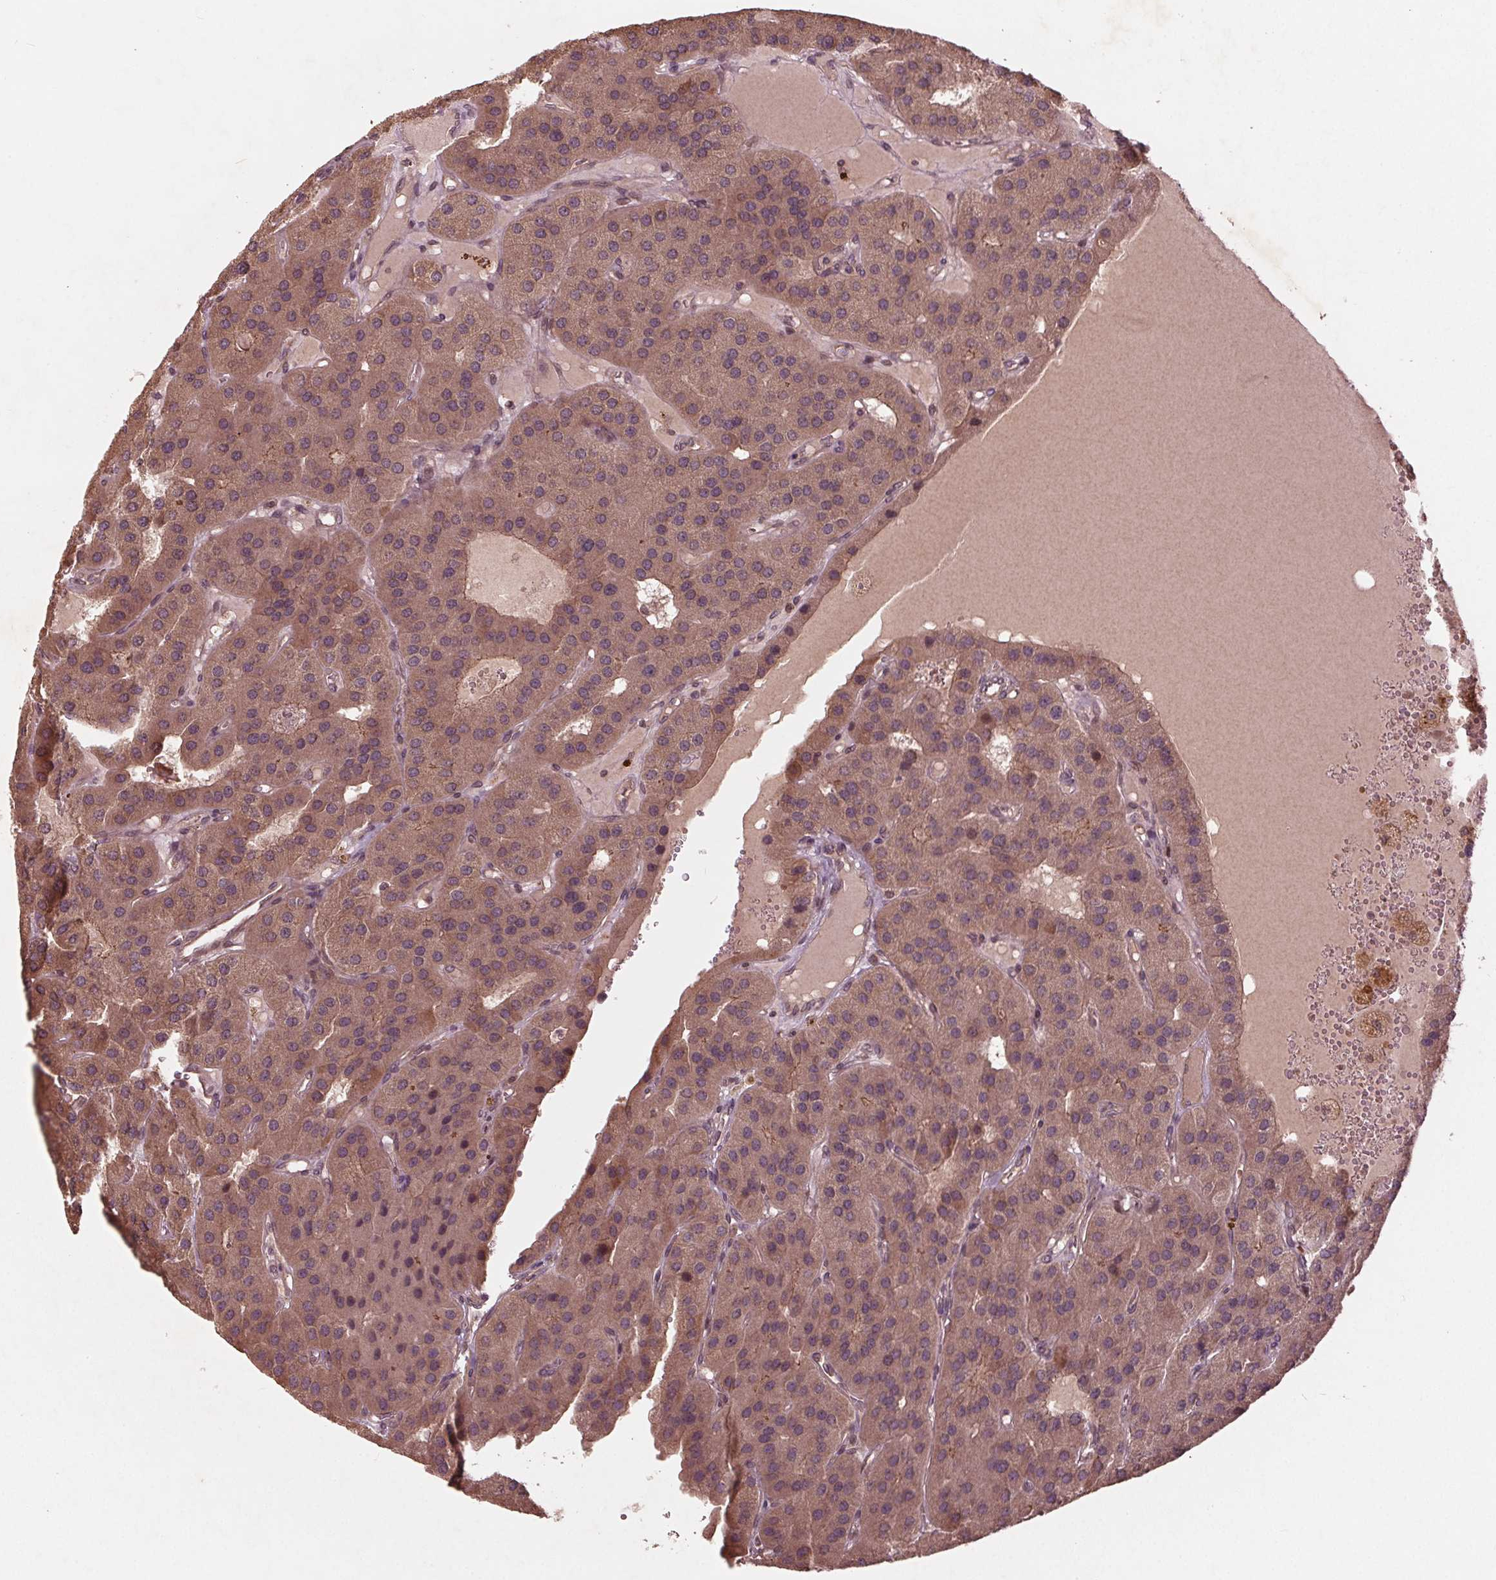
{"staining": {"intensity": "weak", "quantity": ">75%", "location": "cytoplasmic/membranous"}, "tissue": "parathyroid gland", "cell_type": "Glandular cells", "image_type": "normal", "snomed": [{"axis": "morphology", "description": "Normal tissue, NOS"}, {"axis": "morphology", "description": "Adenoma, NOS"}, {"axis": "topography", "description": "Parathyroid gland"}], "caption": "This photomicrograph demonstrates benign parathyroid gland stained with IHC to label a protein in brown. The cytoplasmic/membranous of glandular cells show weak positivity for the protein. Nuclei are counter-stained blue.", "gene": "CDKL4", "patient": {"sex": "female", "age": 86}}